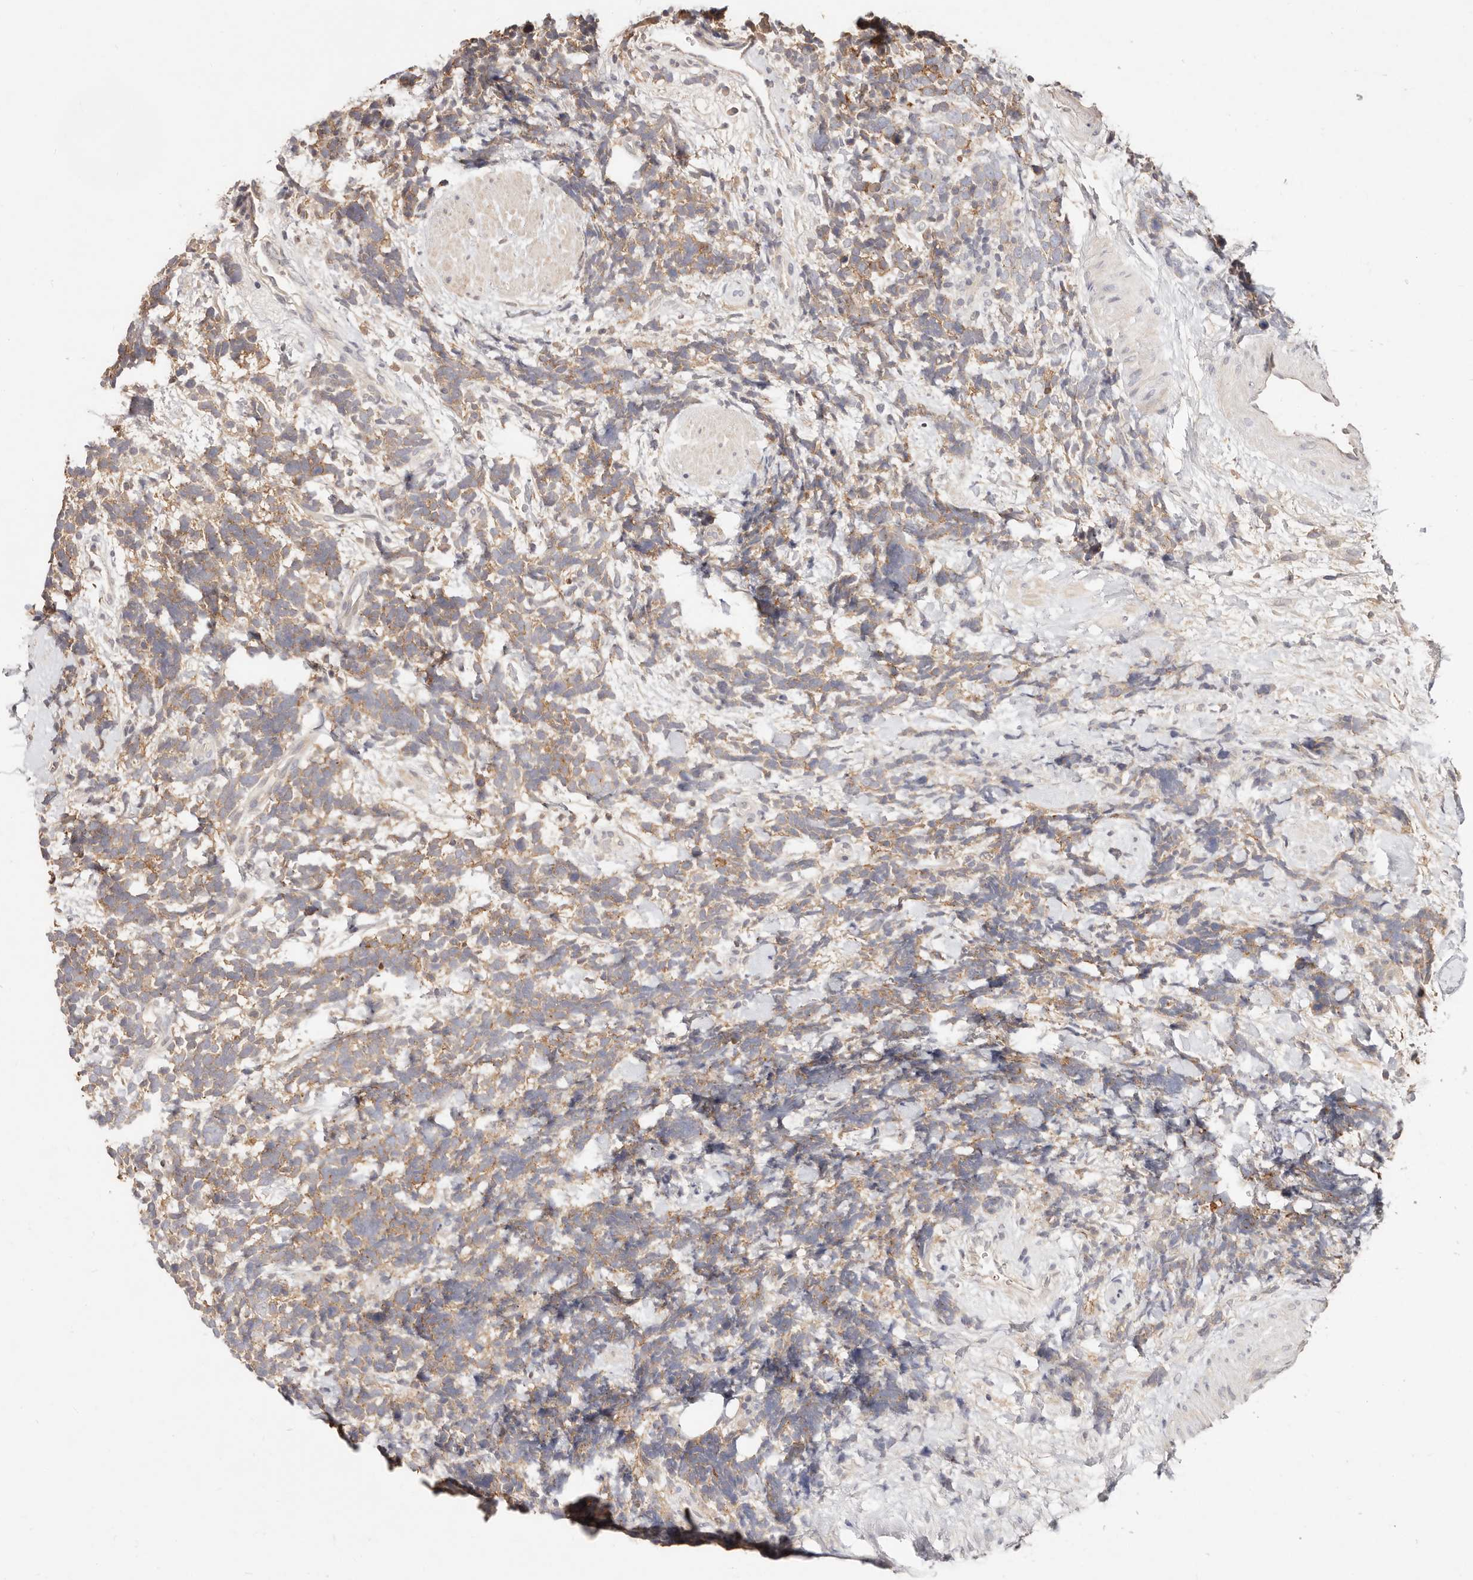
{"staining": {"intensity": "moderate", "quantity": ">75%", "location": "cytoplasmic/membranous"}, "tissue": "urothelial cancer", "cell_type": "Tumor cells", "image_type": "cancer", "snomed": [{"axis": "morphology", "description": "Urothelial carcinoma, High grade"}, {"axis": "topography", "description": "Urinary bladder"}], "caption": "Brown immunohistochemical staining in human urothelial carcinoma (high-grade) reveals moderate cytoplasmic/membranous staining in about >75% of tumor cells. The staining is performed using DAB (3,3'-diaminobenzidine) brown chromogen to label protein expression. The nuclei are counter-stained blue using hematoxylin.", "gene": "CXADR", "patient": {"sex": "female", "age": 82}}